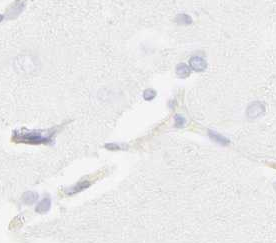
{"staining": {"intensity": "negative", "quantity": "none", "location": "none"}, "tissue": "cerebral cortex", "cell_type": "Endothelial cells", "image_type": "normal", "snomed": [{"axis": "morphology", "description": "Normal tissue, NOS"}, {"axis": "topography", "description": "Cerebral cortex"}], "caption": "This is a micrograph of immunohistochemistry staining of benign cerebral cortex, which shows no expression in endothelial cells.", "gene": "ITGA5", "patient": {"sex": "male", "age": 62}}